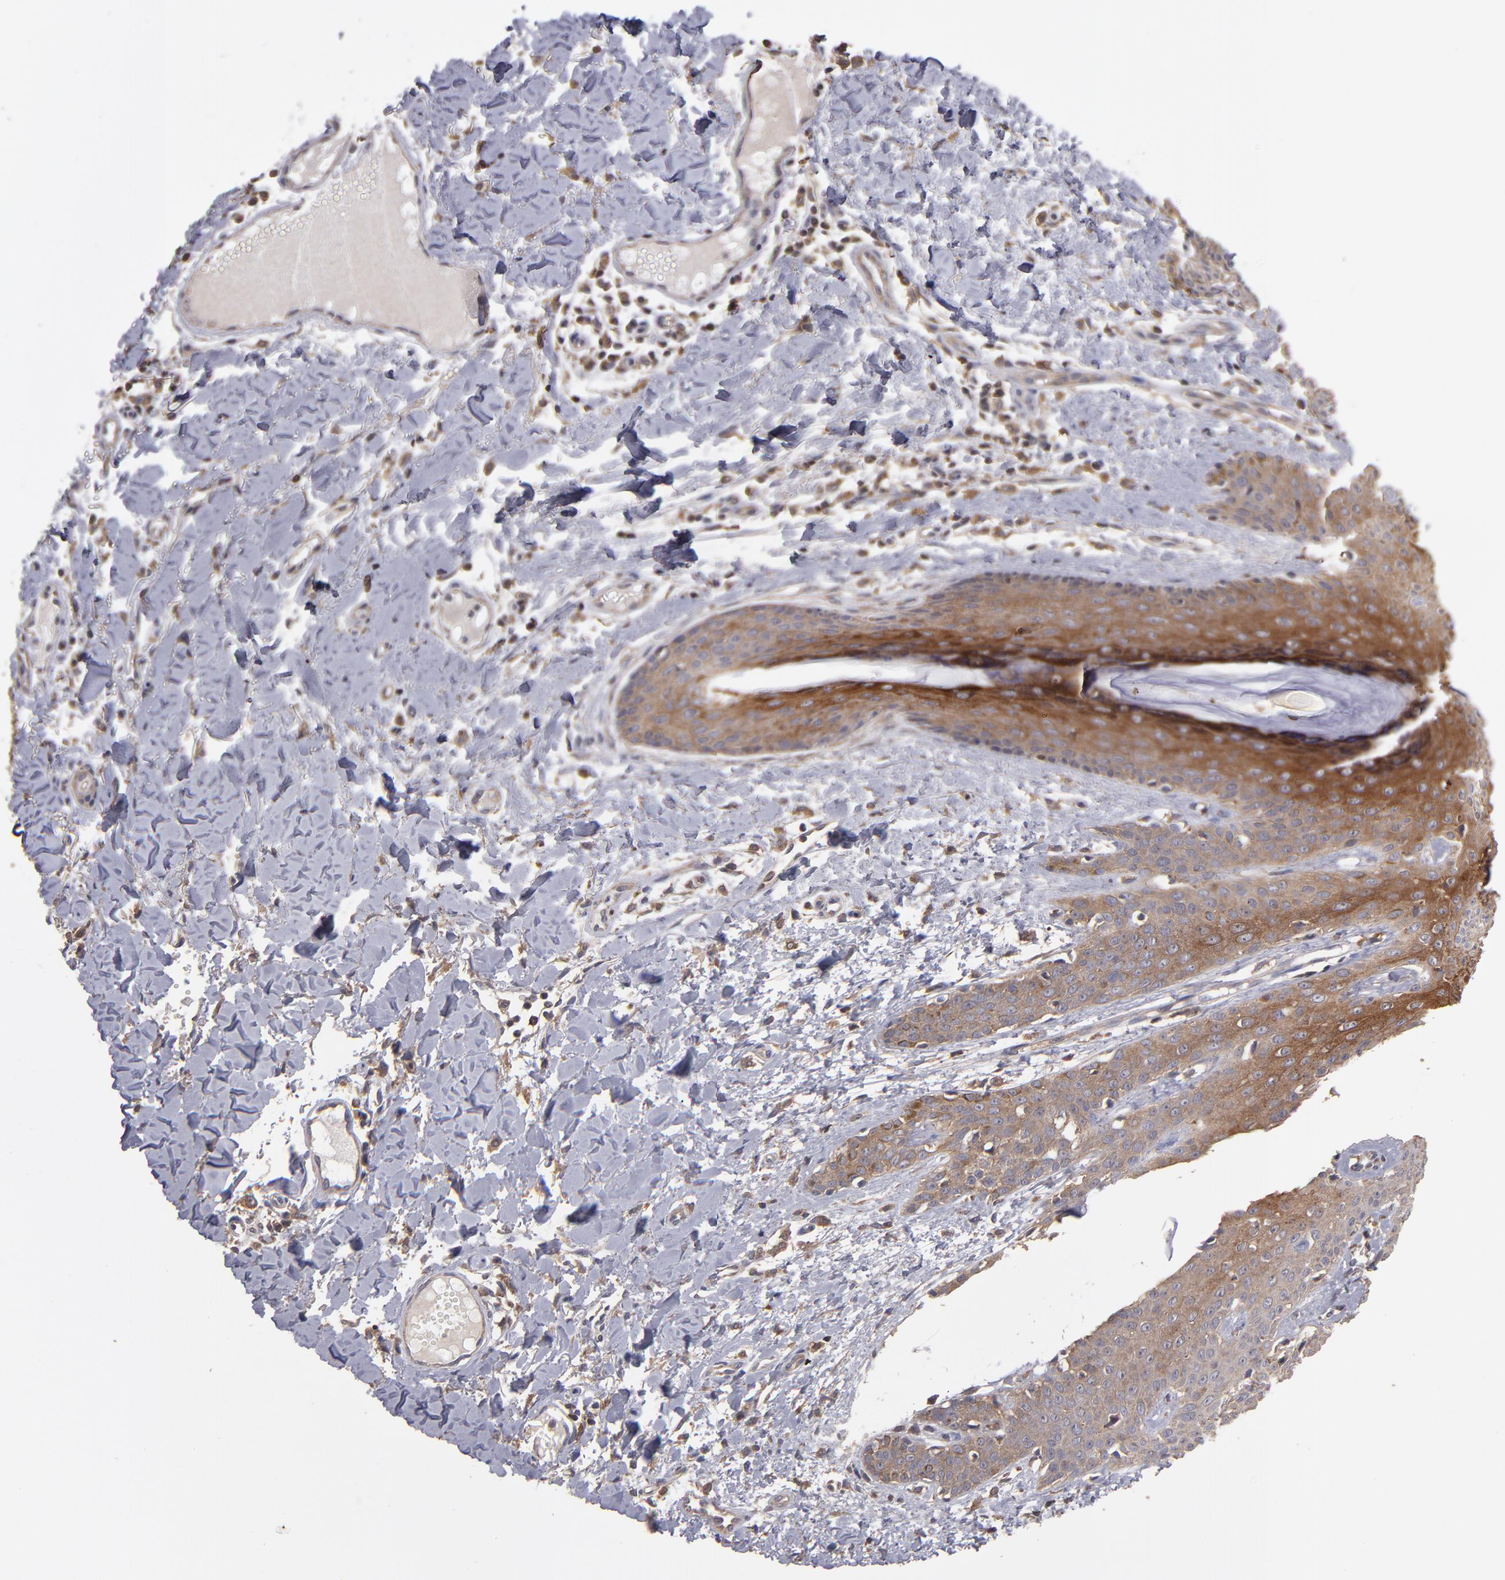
{"staining": {"intensity": "strong", "quantity": "25%-75%", "location": "cytoplasmic/membranous"}, "tissue": "skin cancer", "cell_type": "Tumor cells", "image_type": "cancer", "snomed": [{"axis": "morphology", "description": "Basal cell carcinoma"}, {"axis": "topography", "description": "Skin"}], "caption": "Tumor cells show high levels of strong cytoplasmic/membranous positivity in about 25%-75% of cells in human skin cancer. (DAB IHC with brightfield microscopy, high magnification).", "gene": "NF2", "patient": {"sex": "male", "age": 67}}